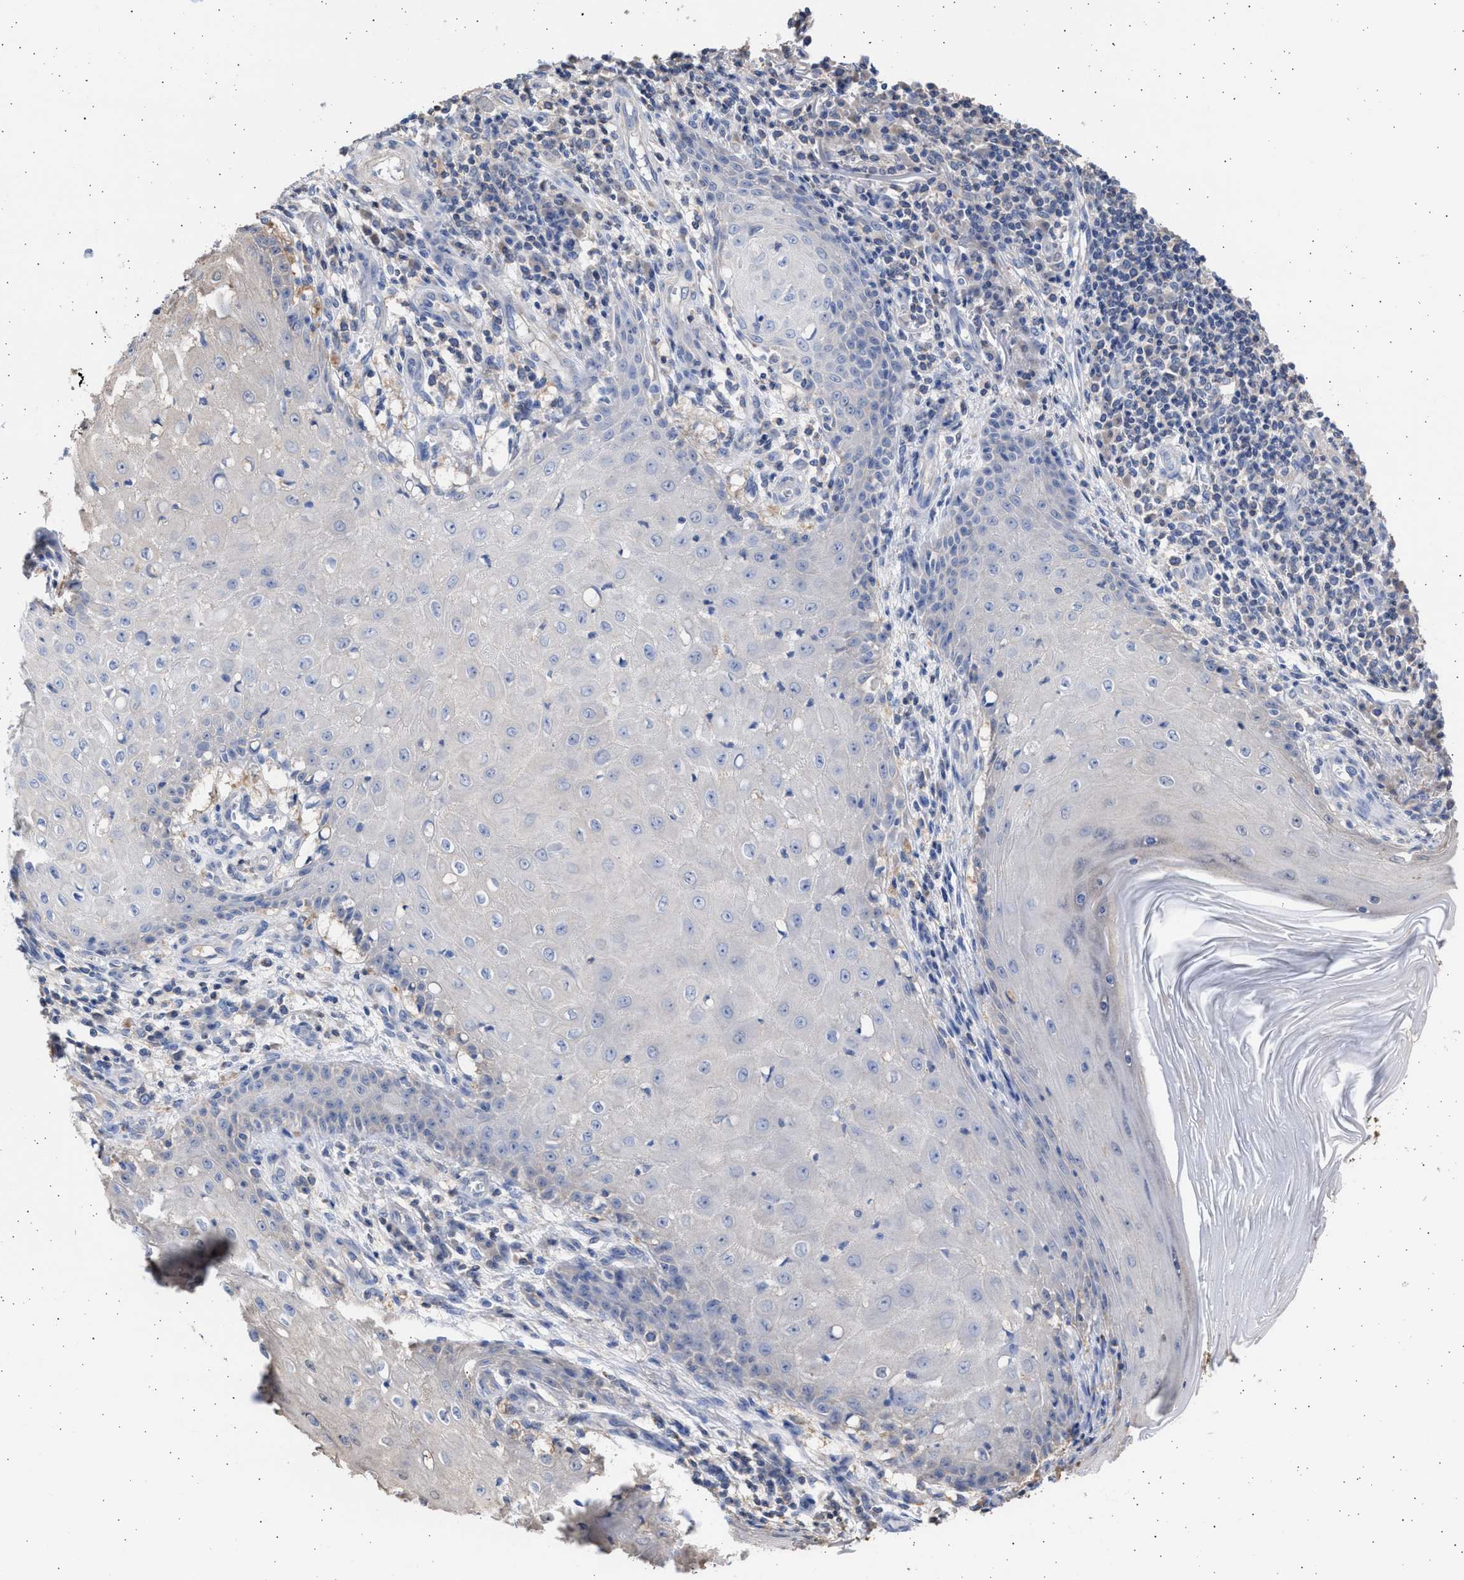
{"staining": {"intensity": "negative", "quantity": "none", "location": "none"}, "tissue": "skin cancer", "cell_type": "Tumor cells", "image_type": "cancer", "snomed": [{"axis": "morphology", "description": "Squamous cell carcinoma, NOS"}, {"axis": "topography", "description": "Skin"}], "caption": "This is an IHC micrograph of skin cancer (squamous cell carcinoma). There is no positivity in tumor cells.", "gene": "ALDOC", "patient": {"sex": "female", "age": 73}}